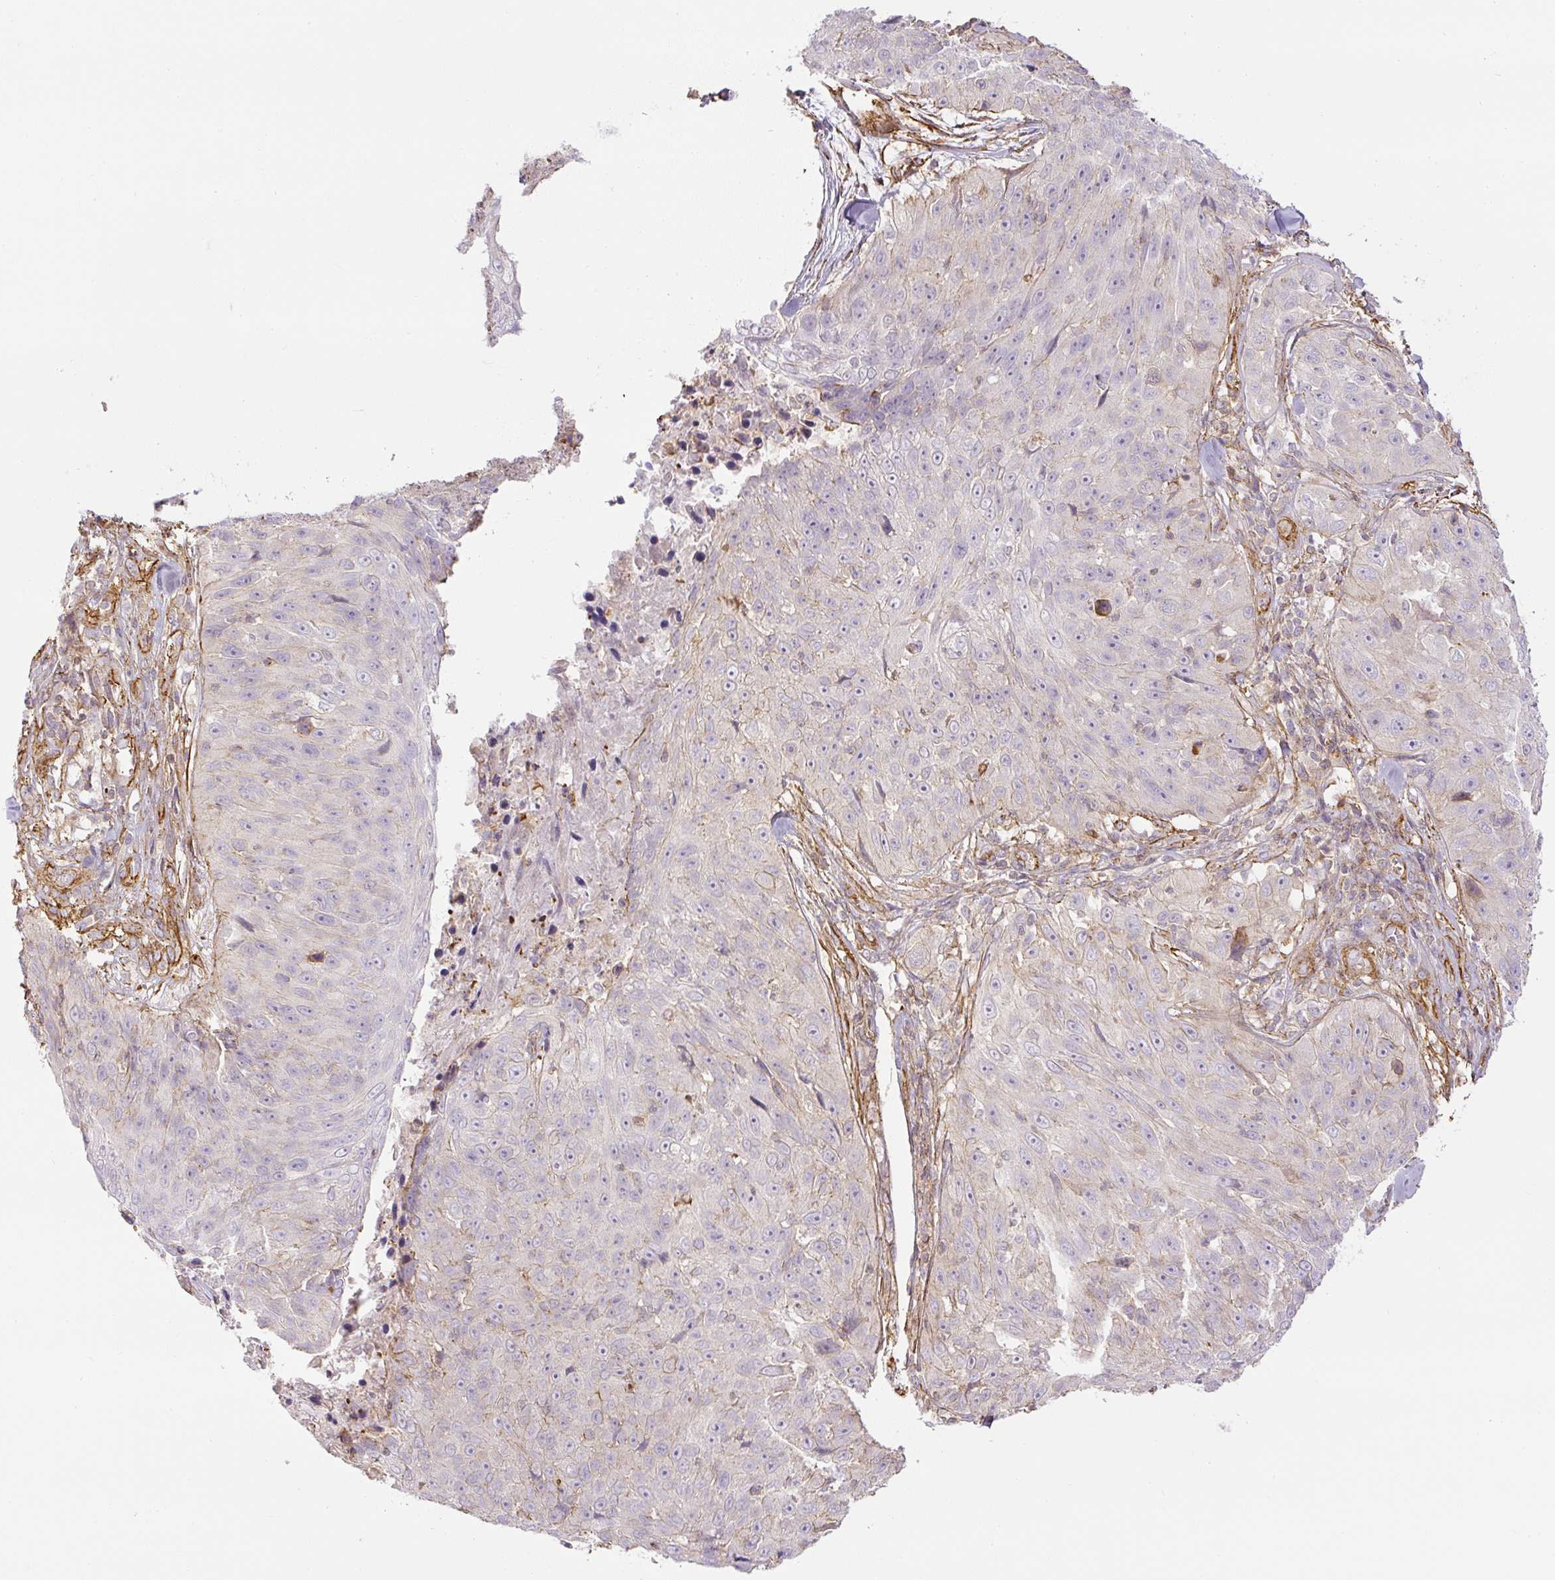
{"staining": {"intensity": "negative", "quantity": "none", "location": "none"}, "tissue": "skin cancer", "cell_type": "Tumor cells", "image_type": "cancer", "snomed": [{"axis": "morphology", "description": "Squamous cell carcinoma, NOS"}, {"axis": "topography", "description": "Skin"}], "caption": "There is no significant staining in tumor cells of skin cancer (squamous cell carcinoma).", "gene": "MYL12A", "patient": {"sex": "female", "age": 87}}